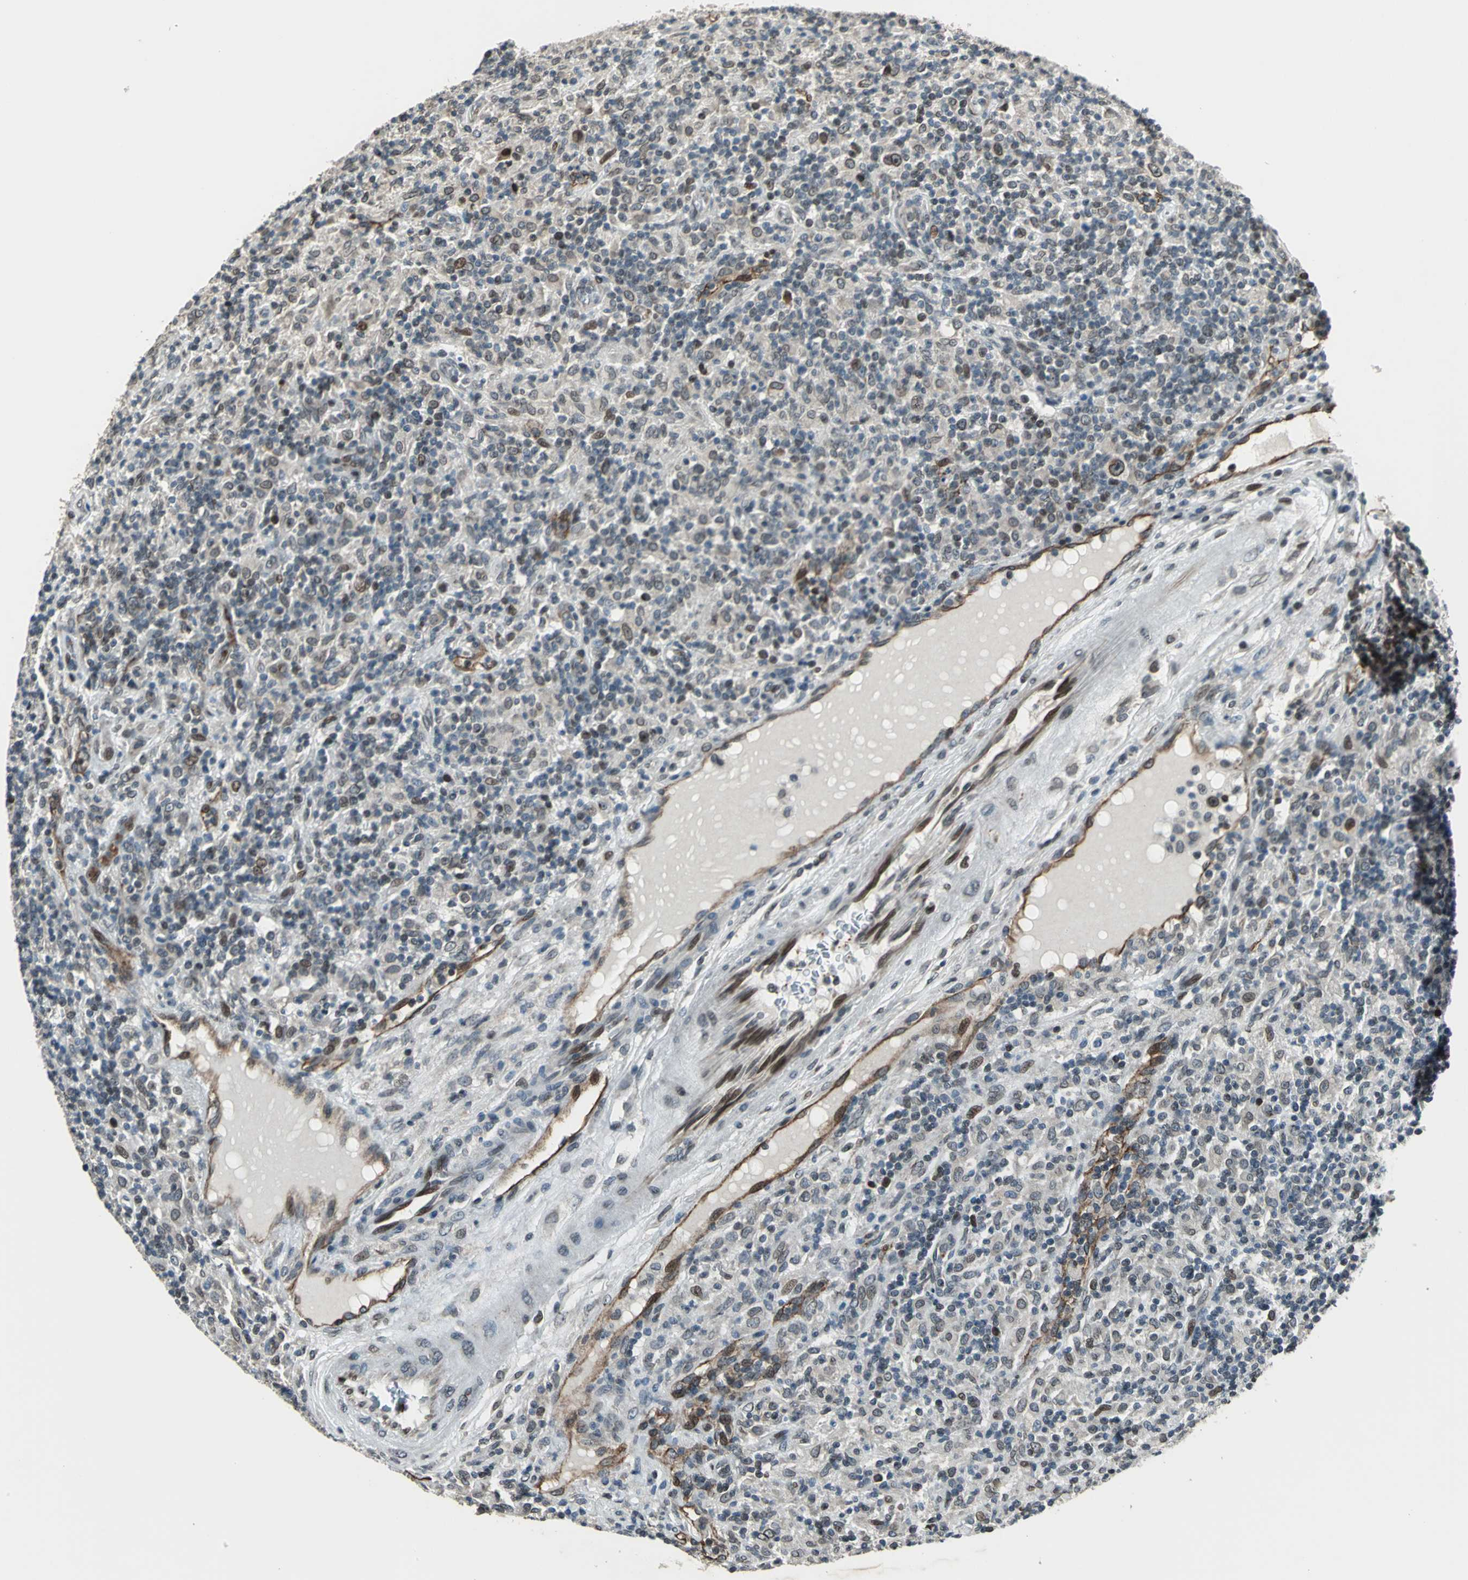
{"staining": {"intensity": "strong", "quantity": "<25%", "location": "nuclear"}, "tissue": "lymphoma", "cell_type": "Tumor cells", "image_type": "cancer", "snomed": [{"axis": "morphology", "description": "Hodgkin's disease, NOS"}, {"axis": "topography", "description": "Lymph node"}], "caption": "A histopathology image of human lymphoma stained for a protein demonstrates strong nuclear brown staining in tumor cells.", "gene": "BRIP1", "patient": {"sex": "male", "age": 70}}